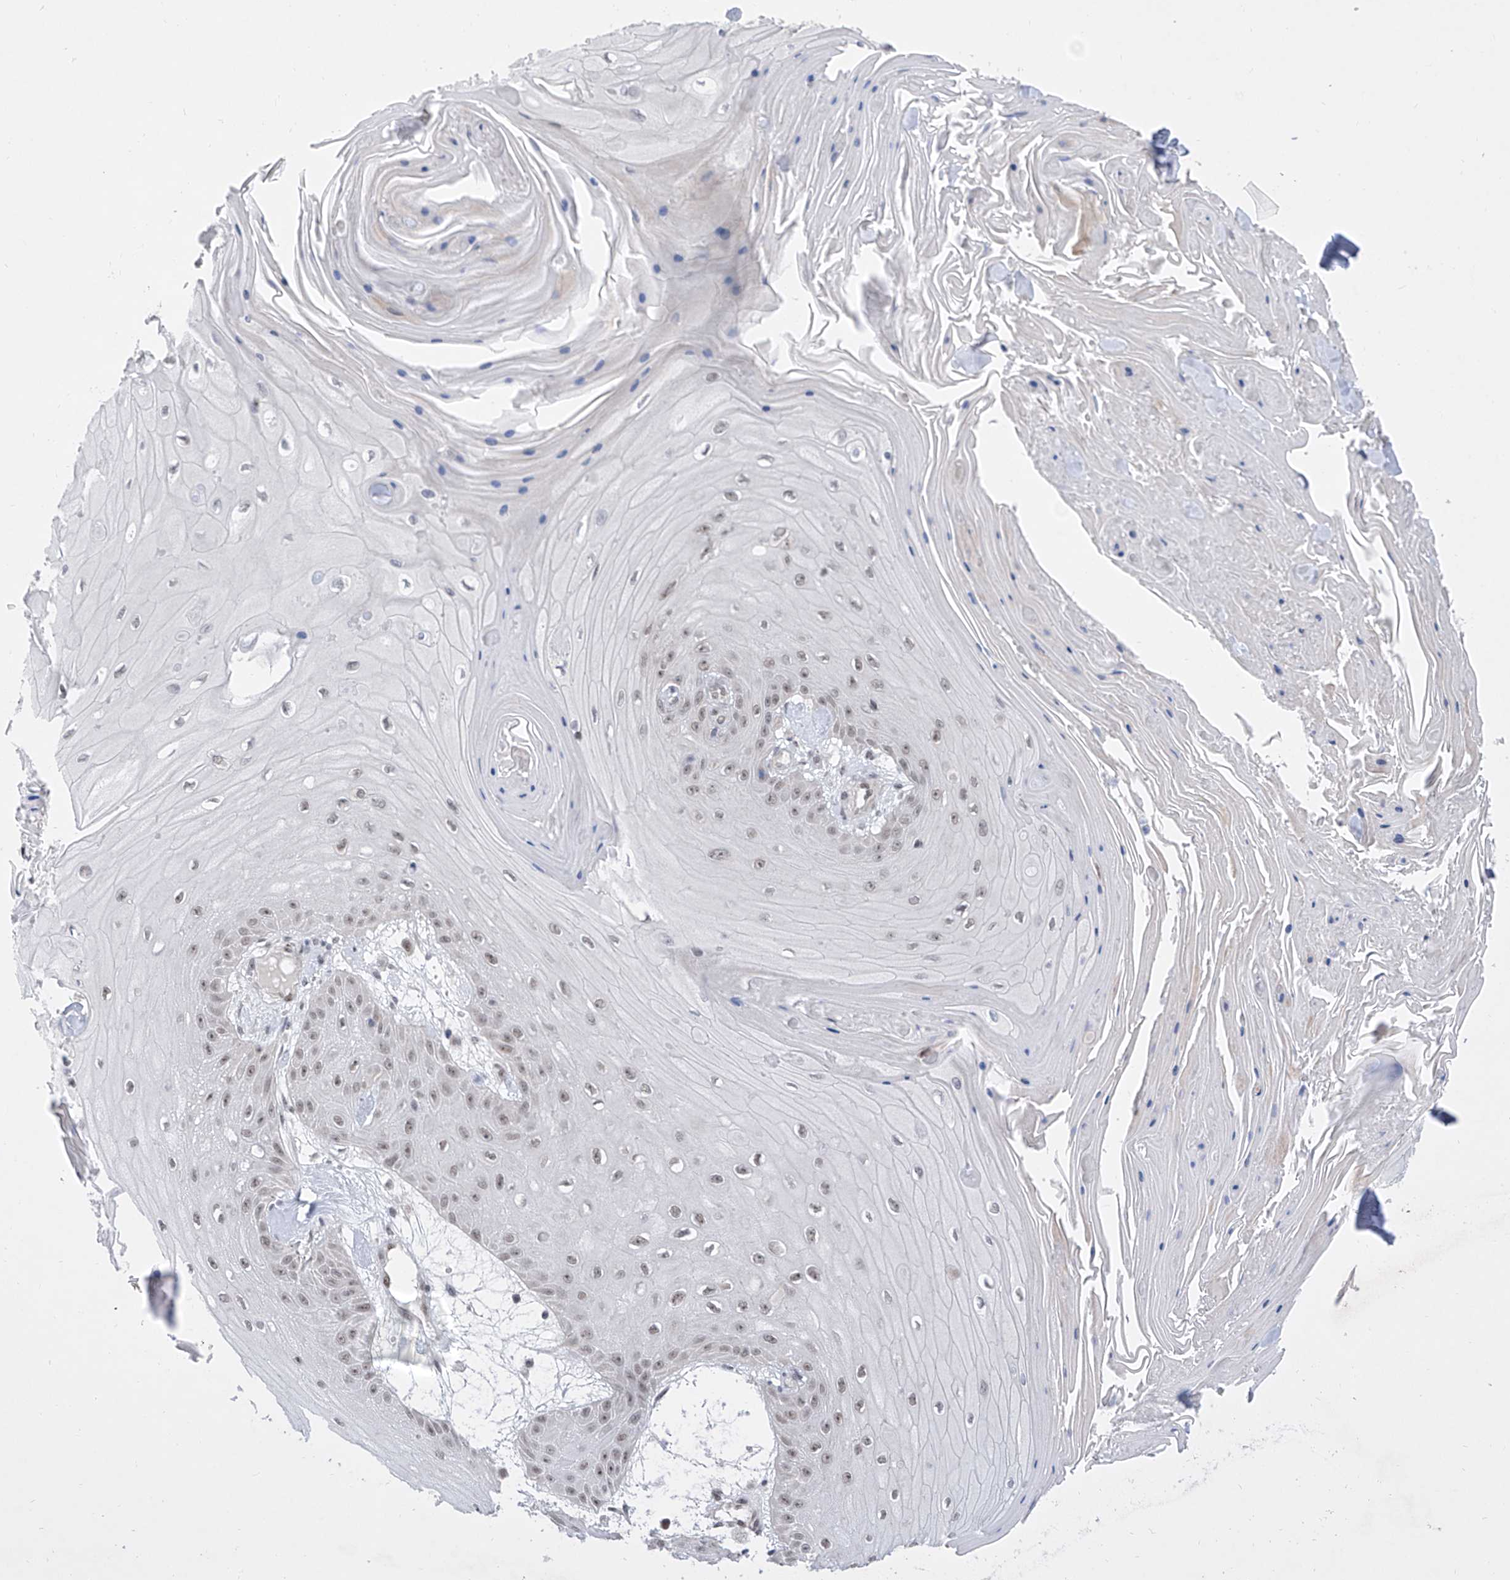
{"staining": {"intensity": "weak", "quantity": "25%-75%", "location": "nuclear"}, "tissue": "skin cancer", "cell_type": "Tumor cells", "image_type": "cancer", "snomed": [{"axis": "morphology", "description": "Squamous cell carcinoma, NOS"}, {"axis": "topography", "description": "Skin"}], "caption": "Skin cancer (squamous cell carcinoma) tissue shows weak nuclear staining in approximately 25%-75% of tumor cells, visualized by immunohistochemistry.", "gene": "RAD54L", "patient": {"sex": "male", "age": 74}}